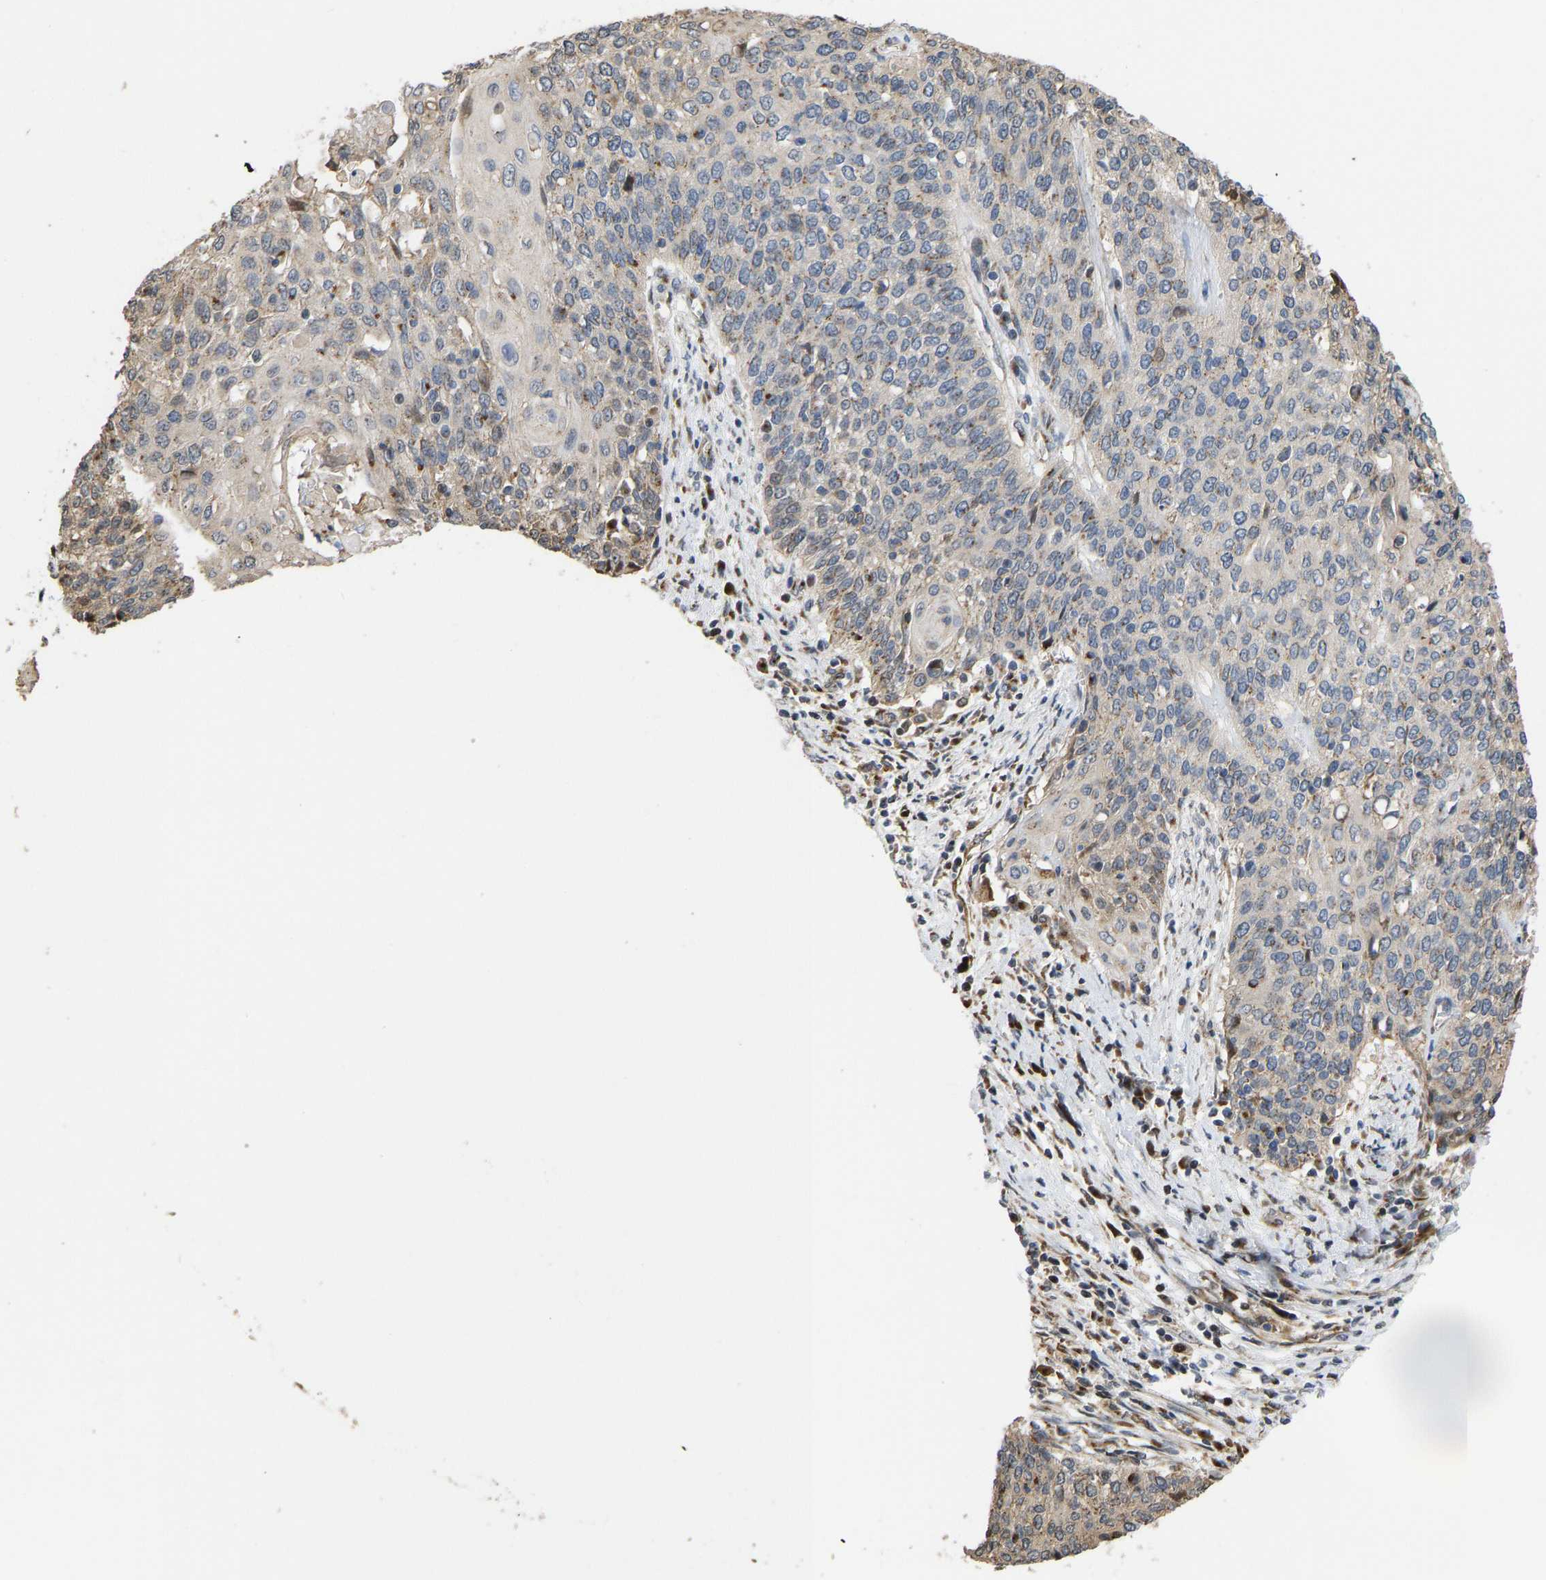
{"staining": {"intensity": "weak", "quantity": ">75%", "location": "cytoplasmic/membranous"}, "tissue": "cervical cancer", "cell_type": "Tumor cells", "image_type": "cancer", "snomed": [{"axis": "morphology", "description": "Squamous cell carcinoma, NOS"}, {"axis": "topography", "description": "Cervix"}], "caption": "Cervical squamous cell carcinoma was stained to show a protein in brown. There is low levels of weak cytoplasmic/membranous staining in about >75% of tumor cells.", "gene": "YIPF4", "patient": {"sex": "female", "age": 39}}